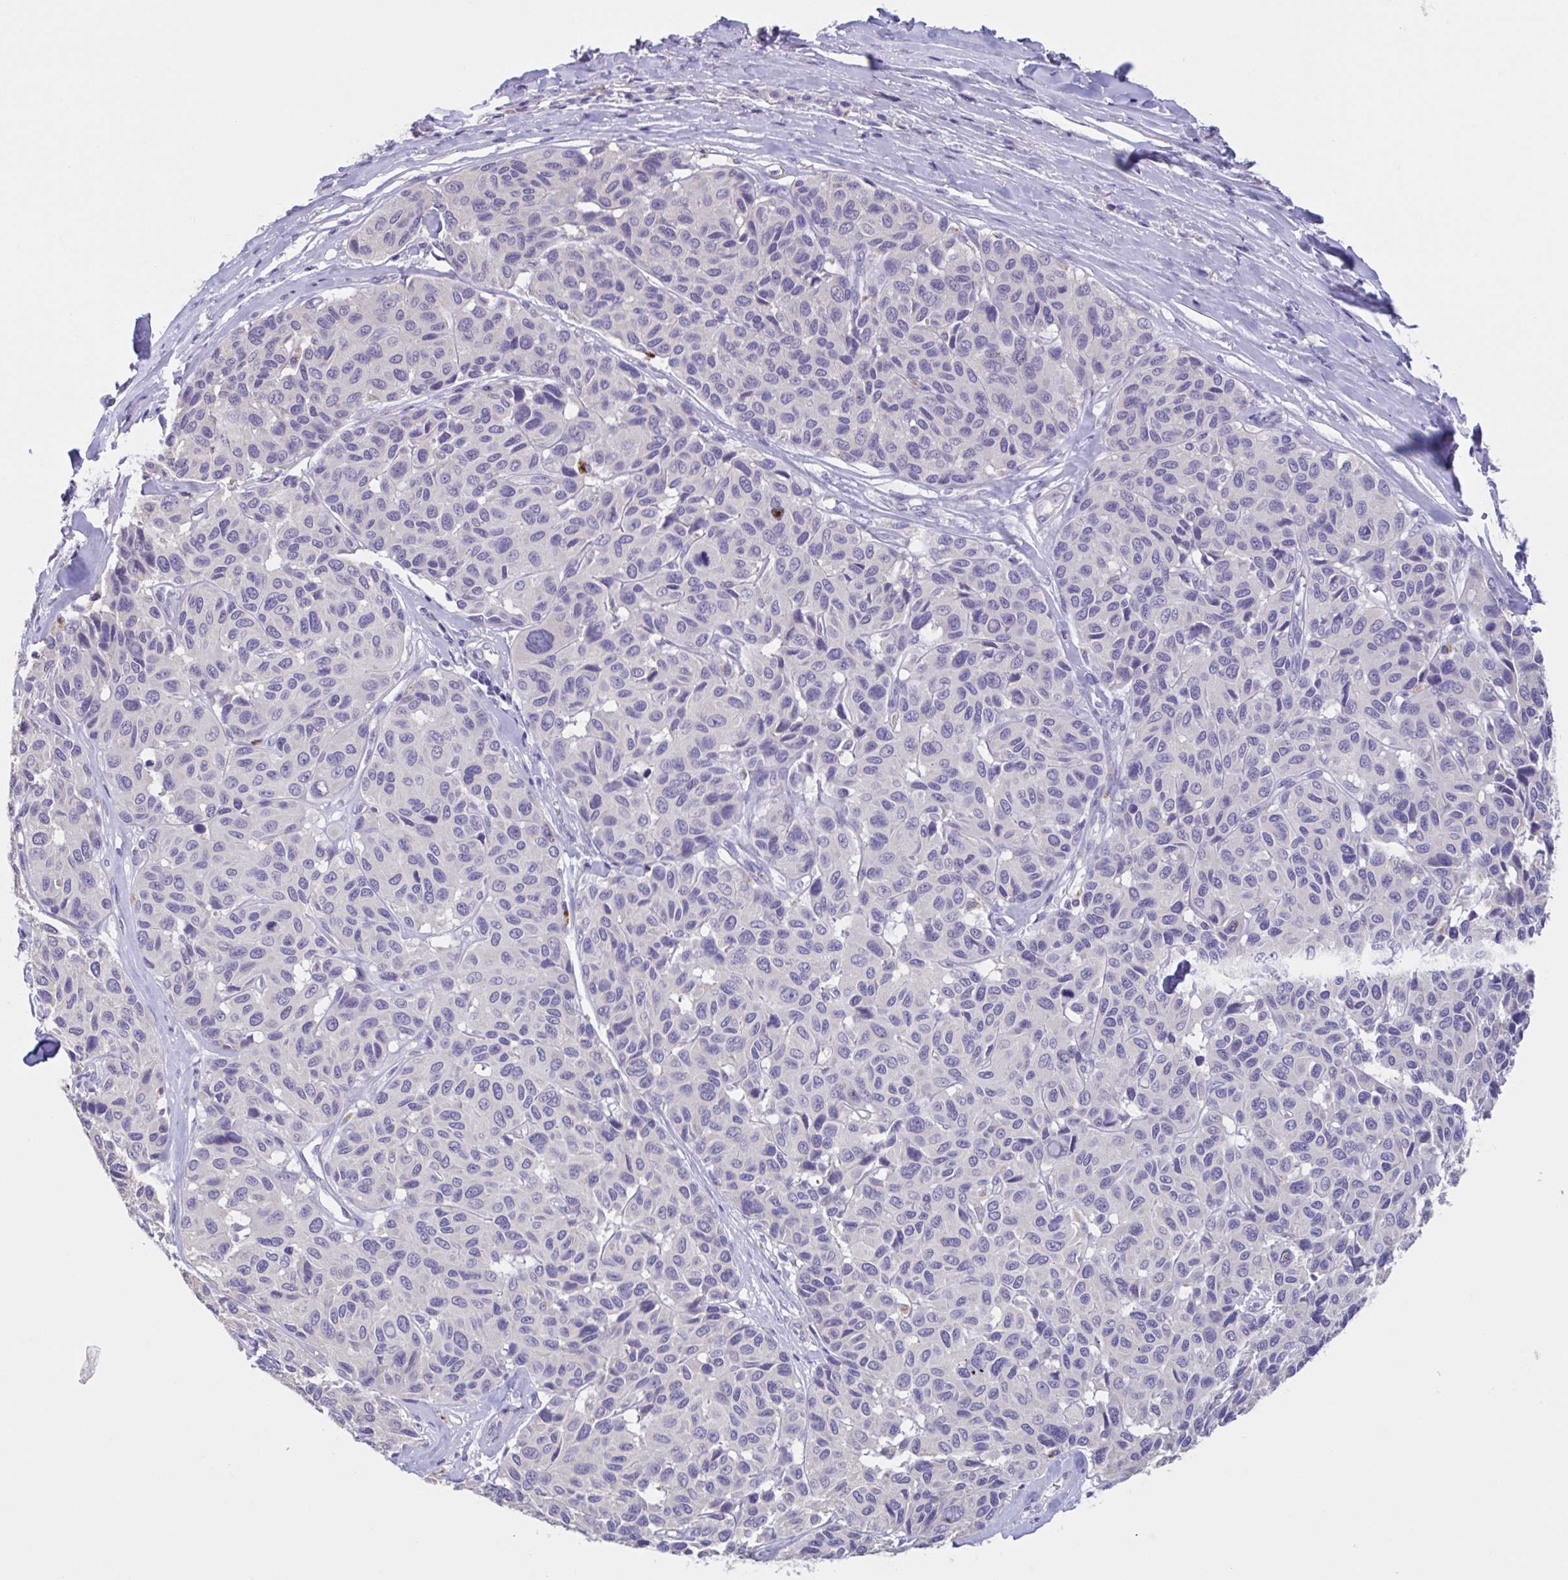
{"staining": {"intensity": "negative", "quantity": "none", "location": "none"}, "tissue": "melanoma", "cell_type": "Tumor cells", "image_type": "cancer", "snomed": [{"axis": "morphology", "description": "Malignant melanoma, NOS"}, {"axis": "topography", "description": "Skin"}], "caption": "Immunohistochemistry photomicrograph of malignant melanoma stained for a protein (brown), which demonstrates no positivity in tumor cells.", "gene": "GPR162", "patient": {"sex": "female", "age": 66}}